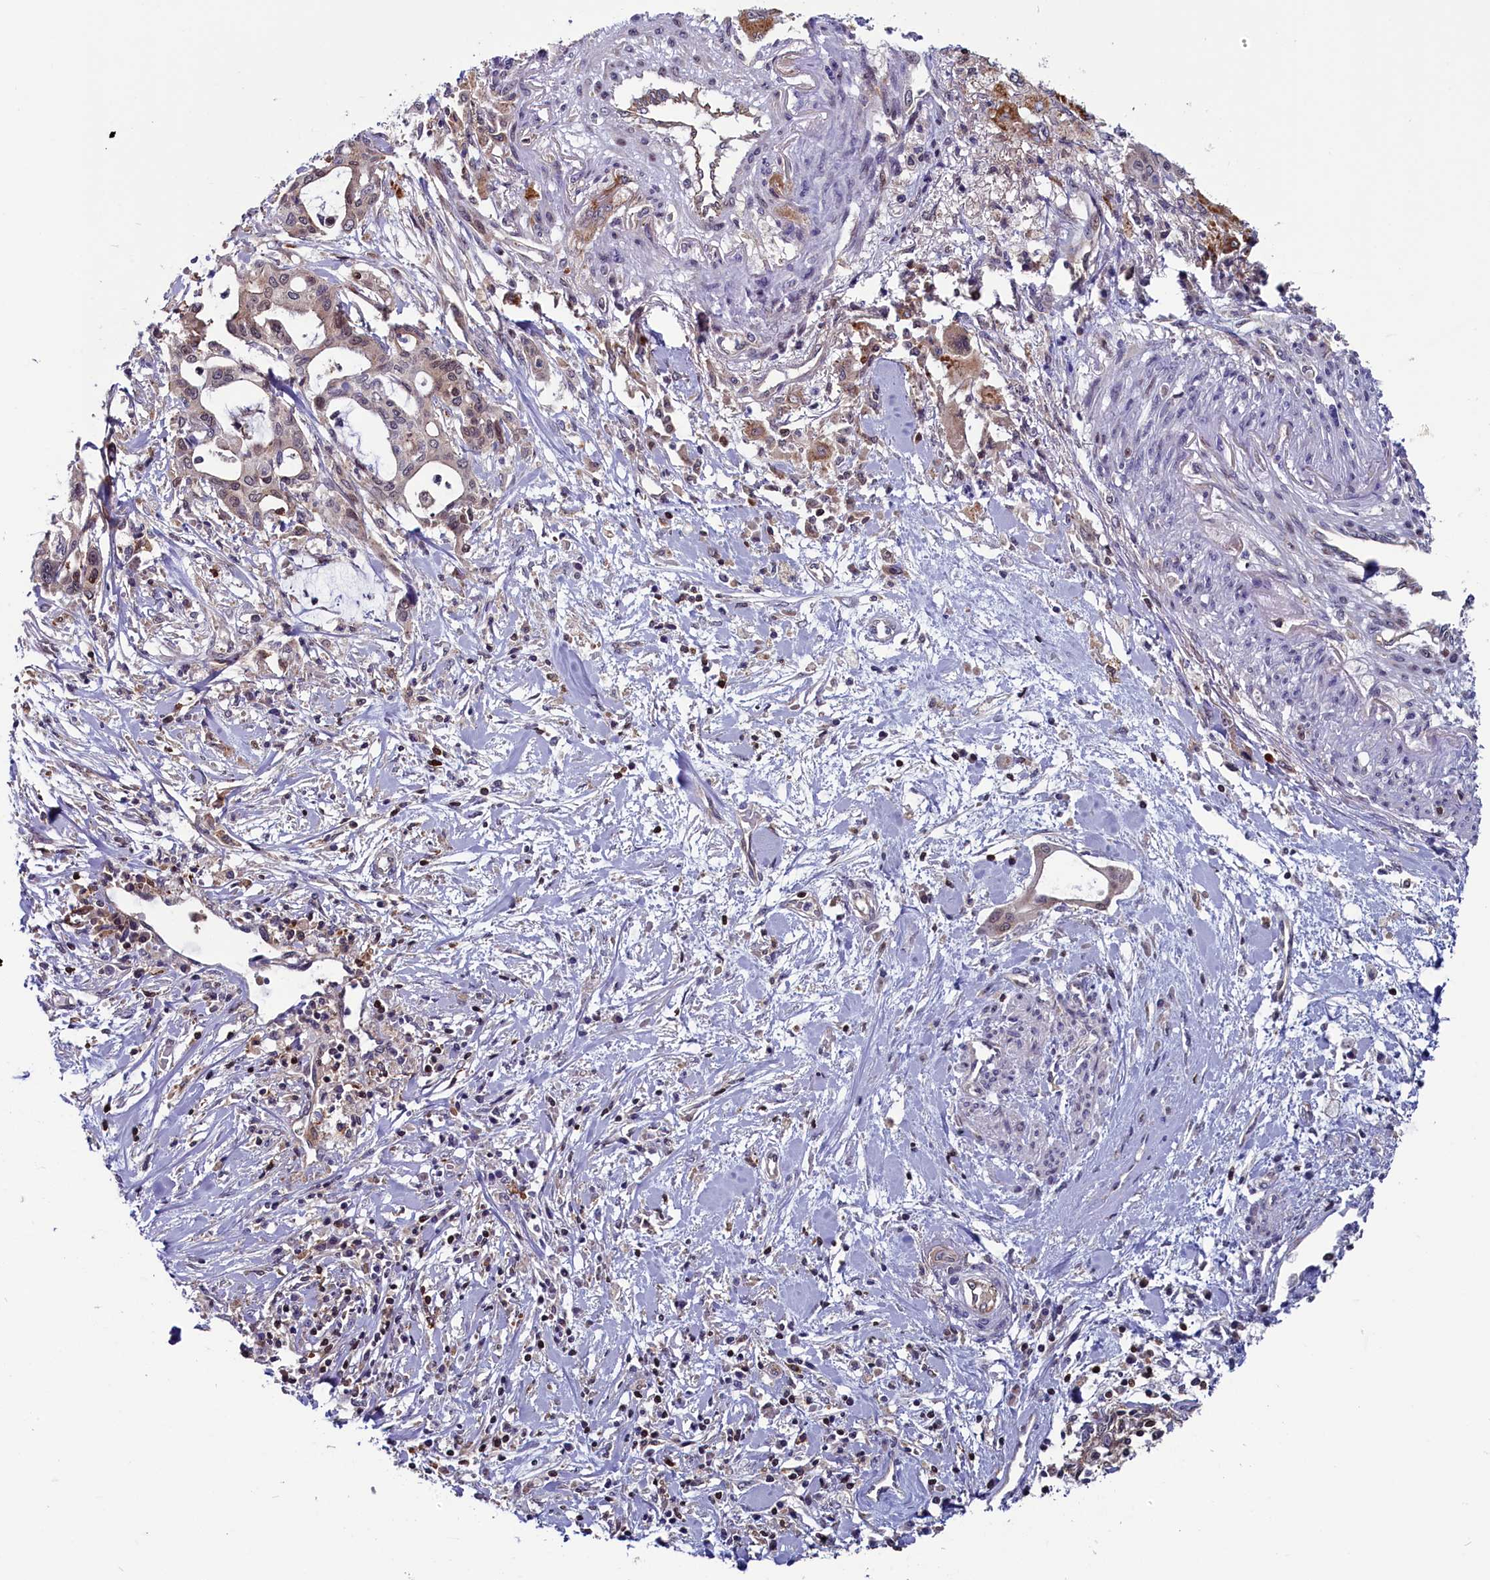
{"staining": {"intensity": "weak", "quantity": "25%-75%", "location": "cytoplasmic/membranous,nuclear"}, "tissue": "pancreatic cancer", "cell_type": "Tumor cells", "image_type": "cancer", "snomed": [{"axis": "morphology", "description": "Adenocarcinoma, NOS"}, {"axis": "topography", "description": "Pancreas"}], "caption": "Protein staining reveals weak cytoplasmic/membranous and nuclear staining in about 25%-75% of tumor cells in adenocarcinoma (pancreatic).", "gene": "CIAPIN1", "patient": {"sex": "male", "age": 46}}